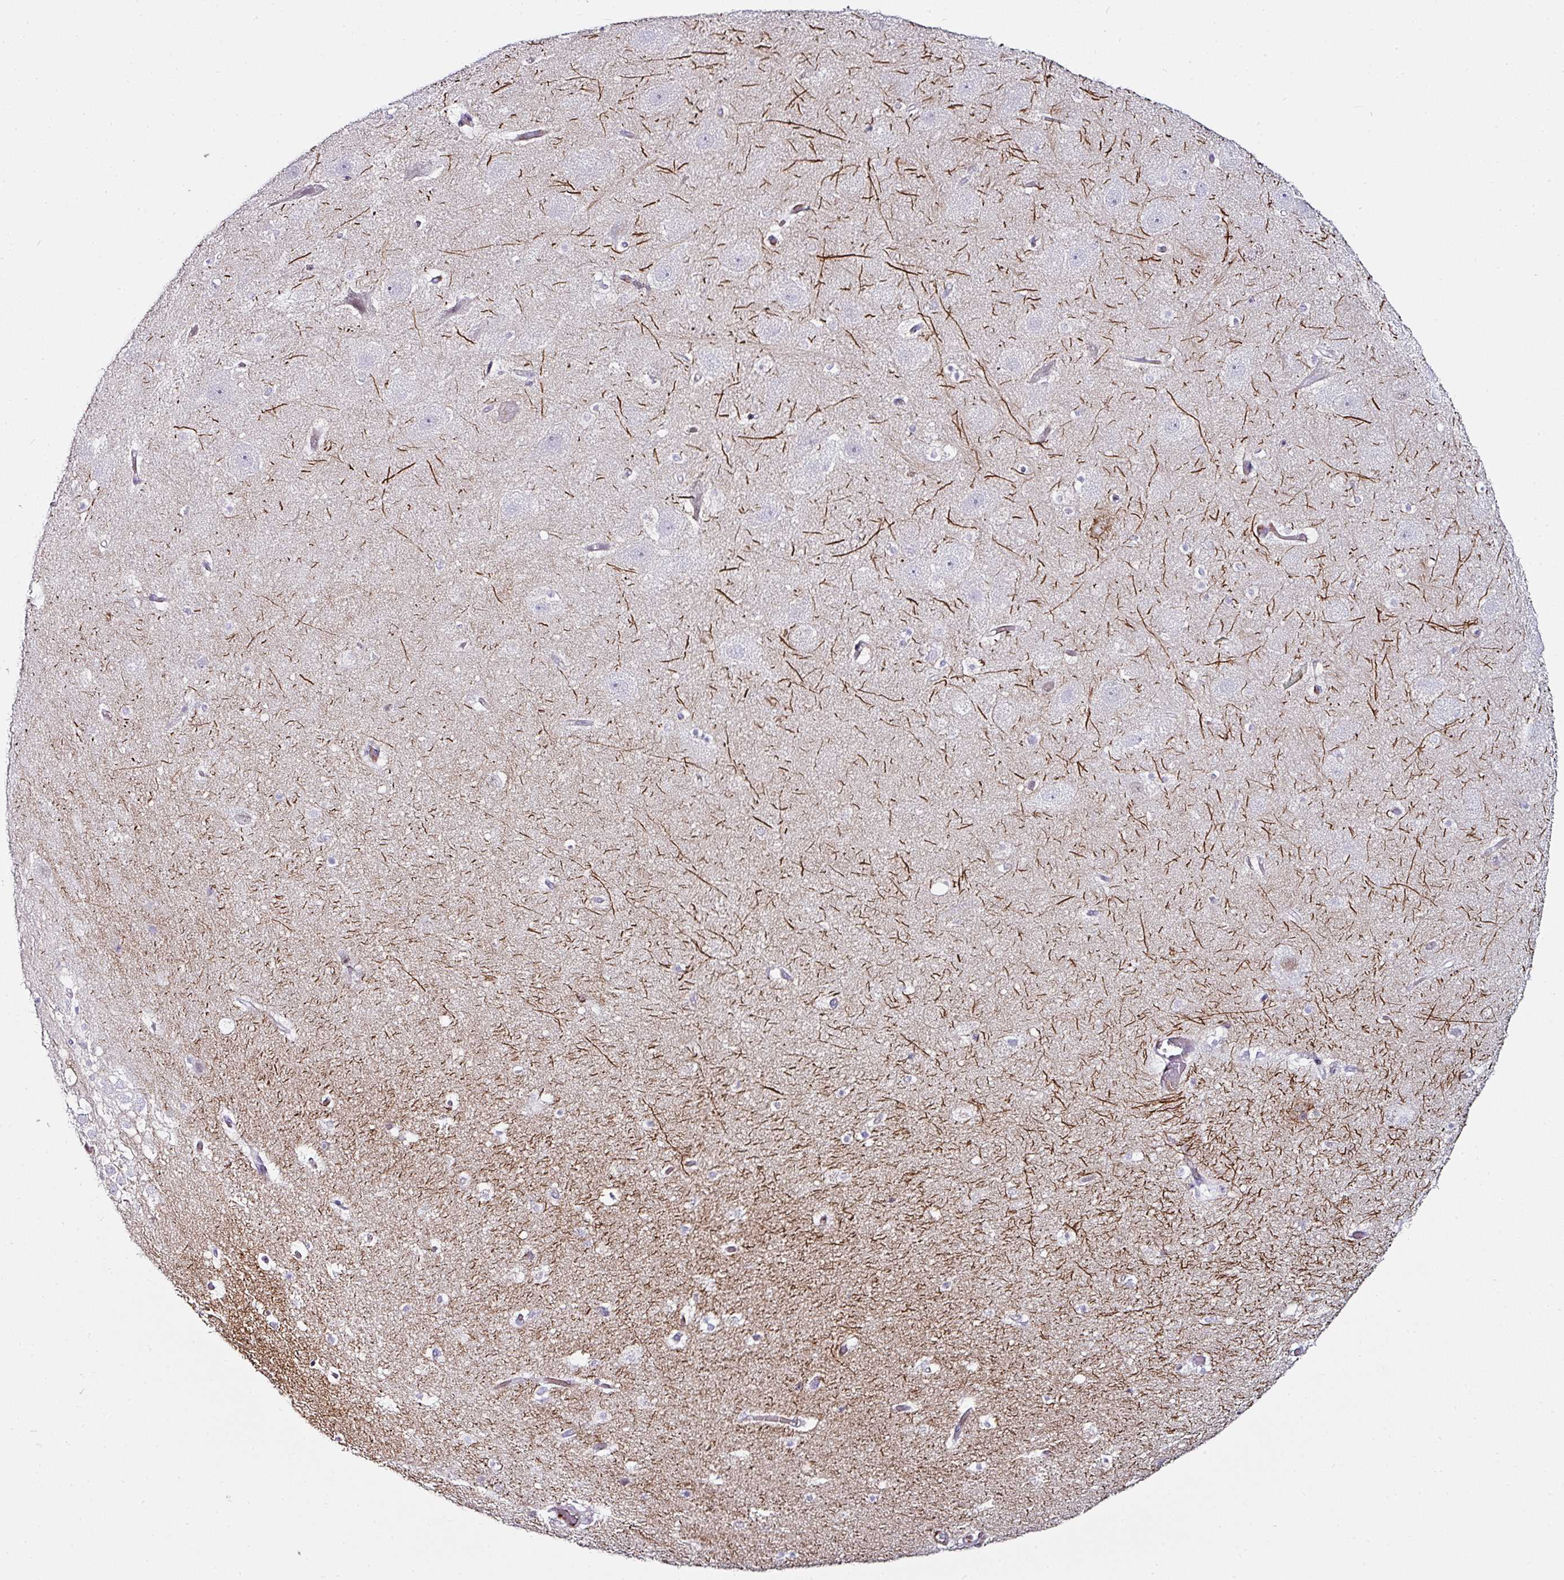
{"staining": {"intensity": "negative", "quantity": "none", "location": "none"}, "tissue": "hippocampus", "cell_type": "Glial cells", "image_type": "normal", "snomed": [{"axis": "morphology", "description": "Normal tissue, NOS"}, {"axis": "topography", "description": "Hippocampus"}], "caption": "Immunohistochemistry of benign human hippocampus reveals no positivity in glial cells.", "gene": "TMPRSS9", "patient": {"sex": "male", "age": 37}}